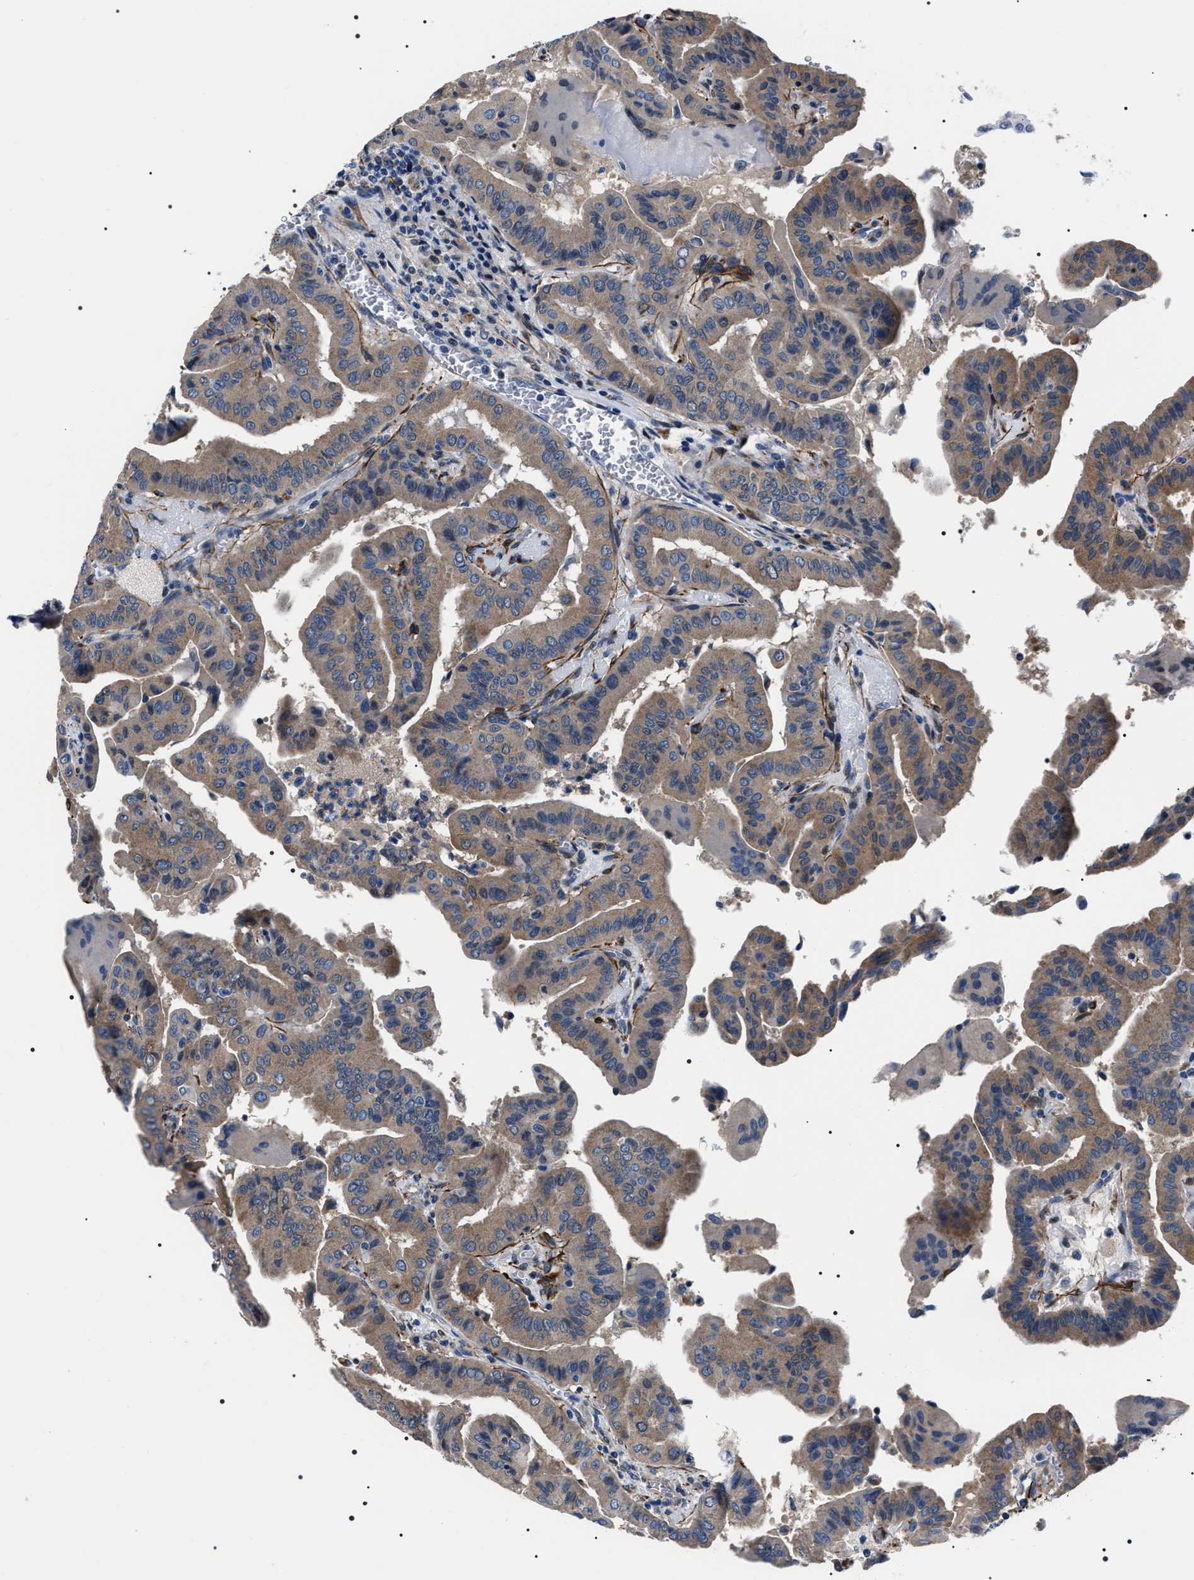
{"staining": {"intensity": "moderate", "quantity": ">75%", "location": "cytoplasmic/membranous"}, "tissue": "thyroid cancer", "cell_type": "Tumor cells", "image_type": "cancer", "snomed": [{"axis": "morphology", "description": "Papillary adenocarcinoma, NOS"}, {"axis": "topography", "description": "Thyroid gland"}], "caption": "A medium amount of moderate cytoplasmic/membranous expression is present in about >75% of tumor cells in thyroid papillary adenocarcinoma tissue. The staining was performed using DAB (3,3'-diaminobenzidine), with brown indicating positive protein expression. Nuclei are stained blue with hematoxylin.", "gene": "BAG2", "patient": {"sex": "male", "age": 33}}